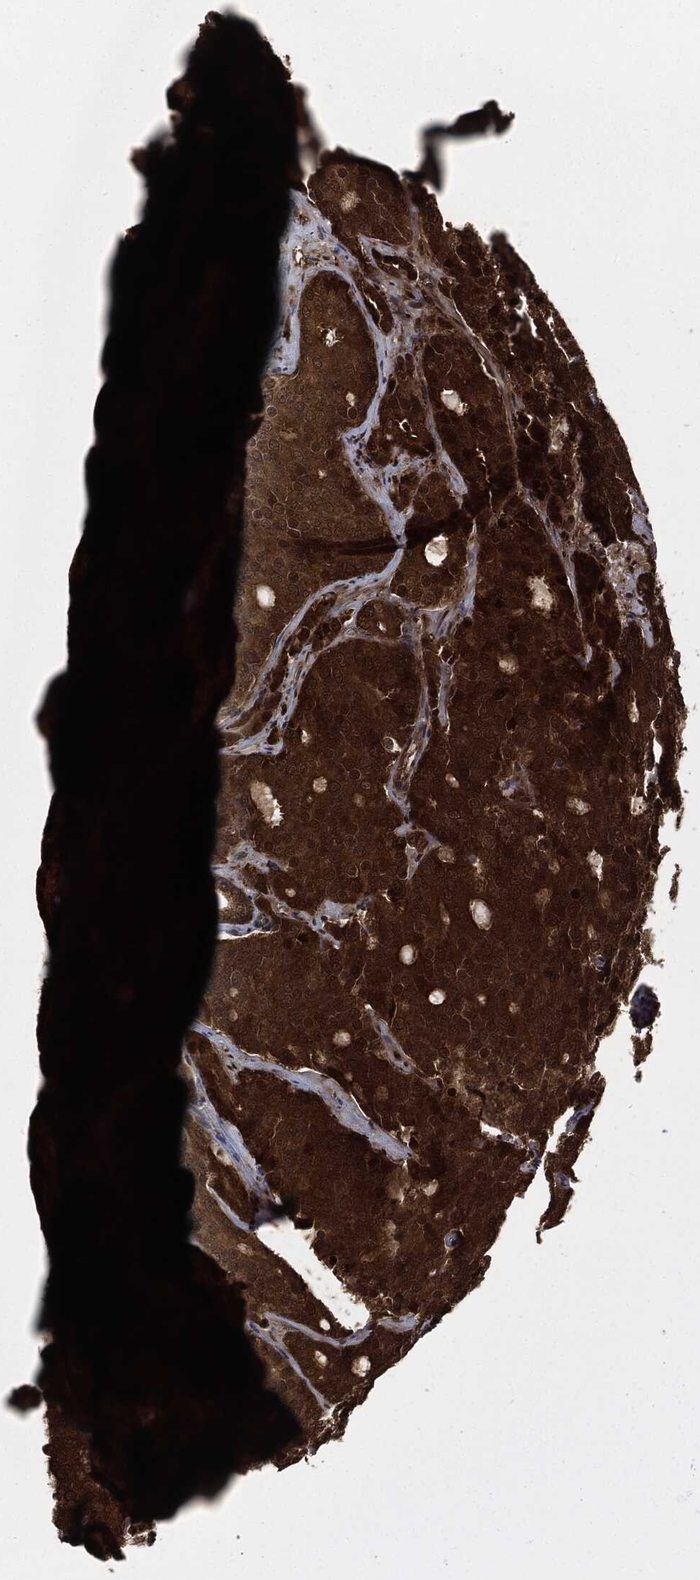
{"staining": {"intensity": "strong", "quantity": ">75%", "location": "cytoplasmic/membranous,nuclear"}, "tissue": "prostate cancer", "cell_type": "Tumor cells", "image_type": "cancer", "snomed": [{"axis": "morphology", "description": "Adenocarcinoma, NOS"}, {"axis": "topography", "description": "Prostate"}], "caption": "Brown immunohistochemical staining in prostate cancer (adenocarcinoma) demonstrates strong cytoplasmic/membranous and nuclear staining in about >75% of tumor cells. (DAB (3,3'-diaminobenzidine) IHC with brightfield microscopy, high magnification).", "gene": "DCTN1", "patient": {"sex": "male", "age": 71}}